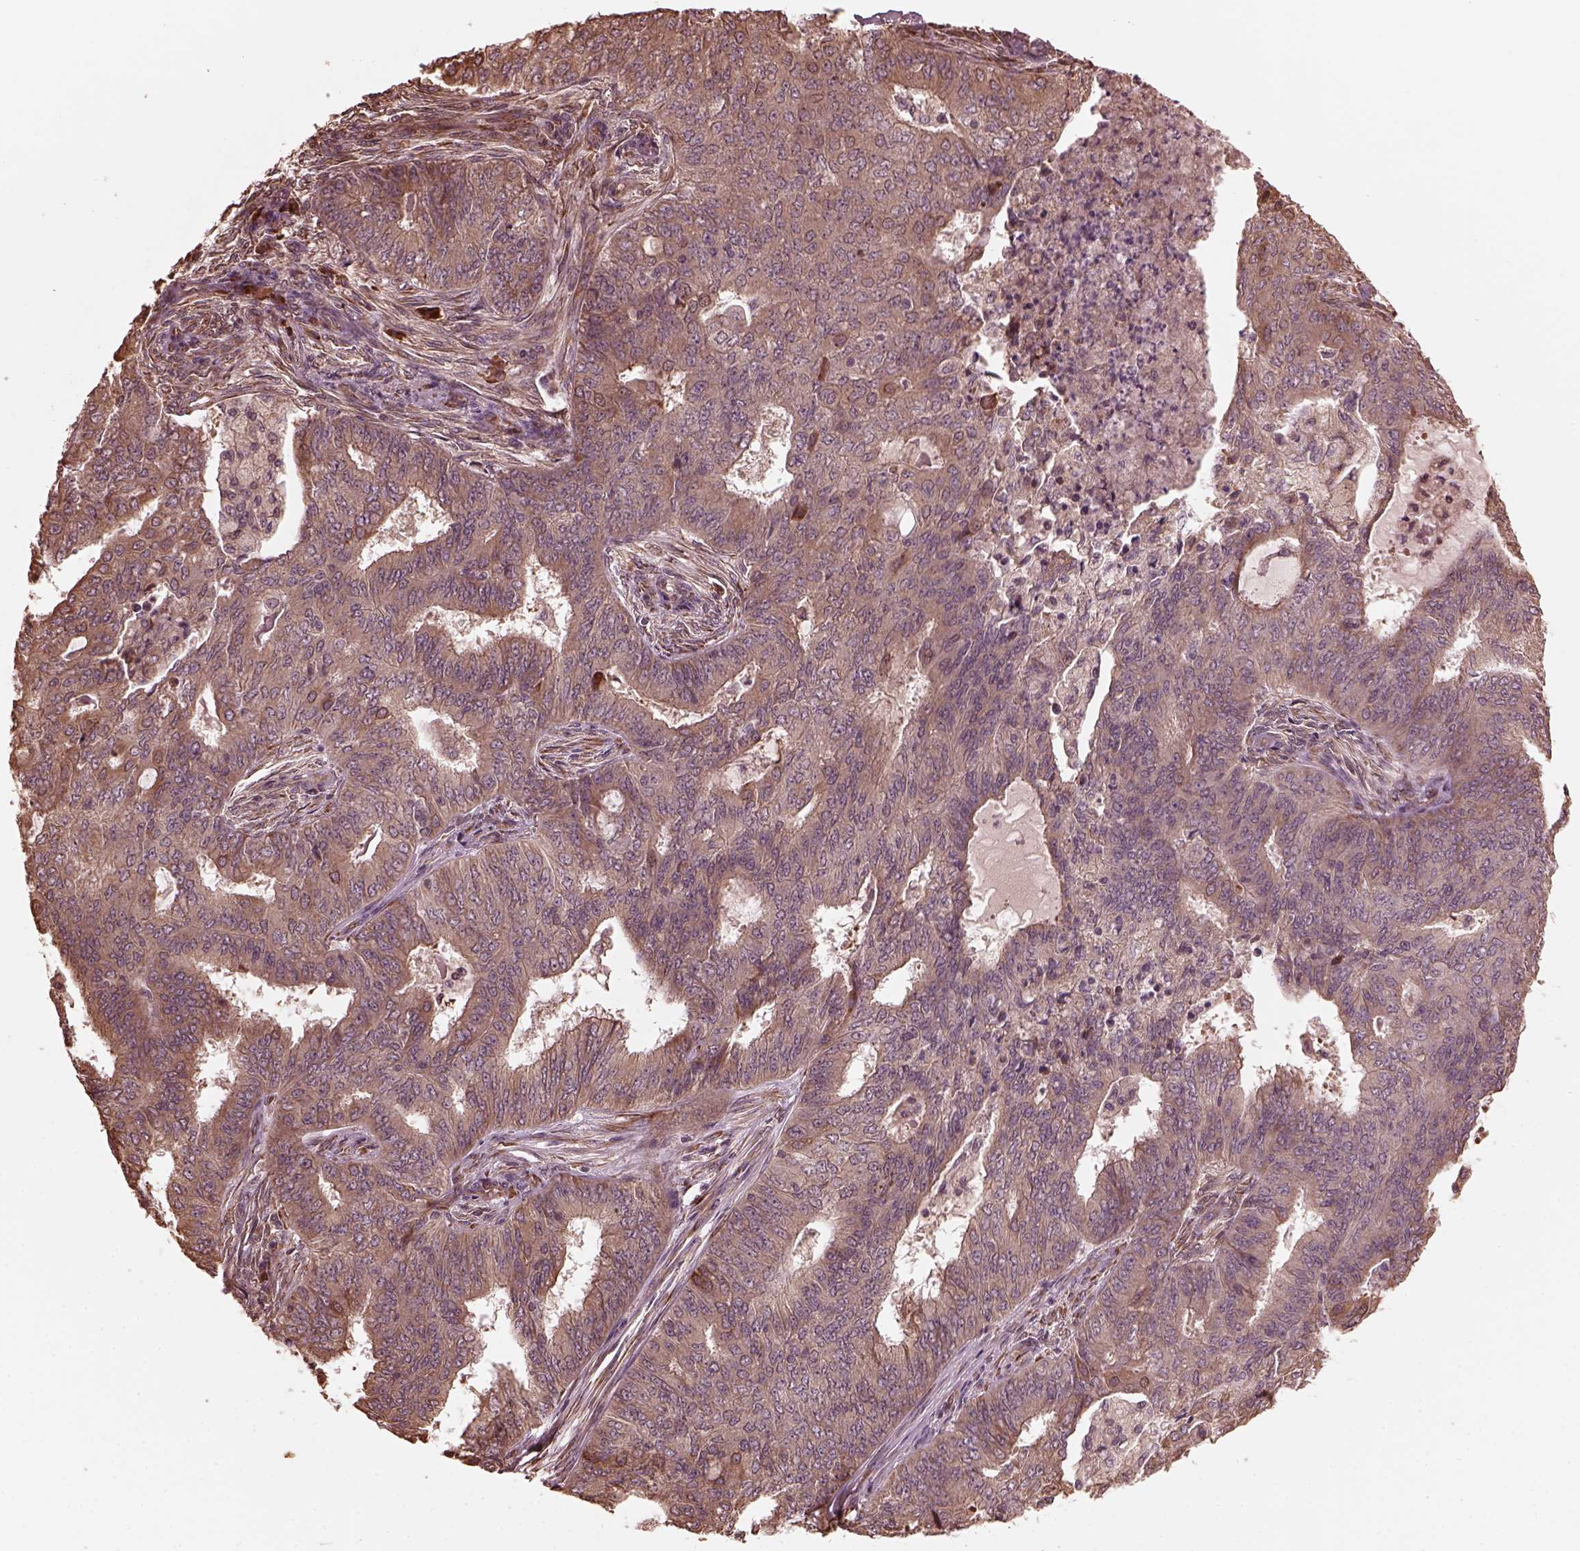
{"staining": {"intensity": "weak", "quantity": ">75%", "location": "cytoplasmic/membranous"}, "tissue": "endometrial cancer", "cell_type": "Tumor cells", "image_type": "cancer", "snomed": [{"axis": "morphology", "description": "Adenocarcinoma, NOS"}, {"axis": "topography", "description": "Endometrium"}], "caption": "DAB immunohistochemical staining of human endometrial cancer exhibits weak cytoplasmic/membranous protein expression in approximately >75% of tumor cells.", "gene": "ZNF292", "patient": {"sex": "female", "age": 62}}